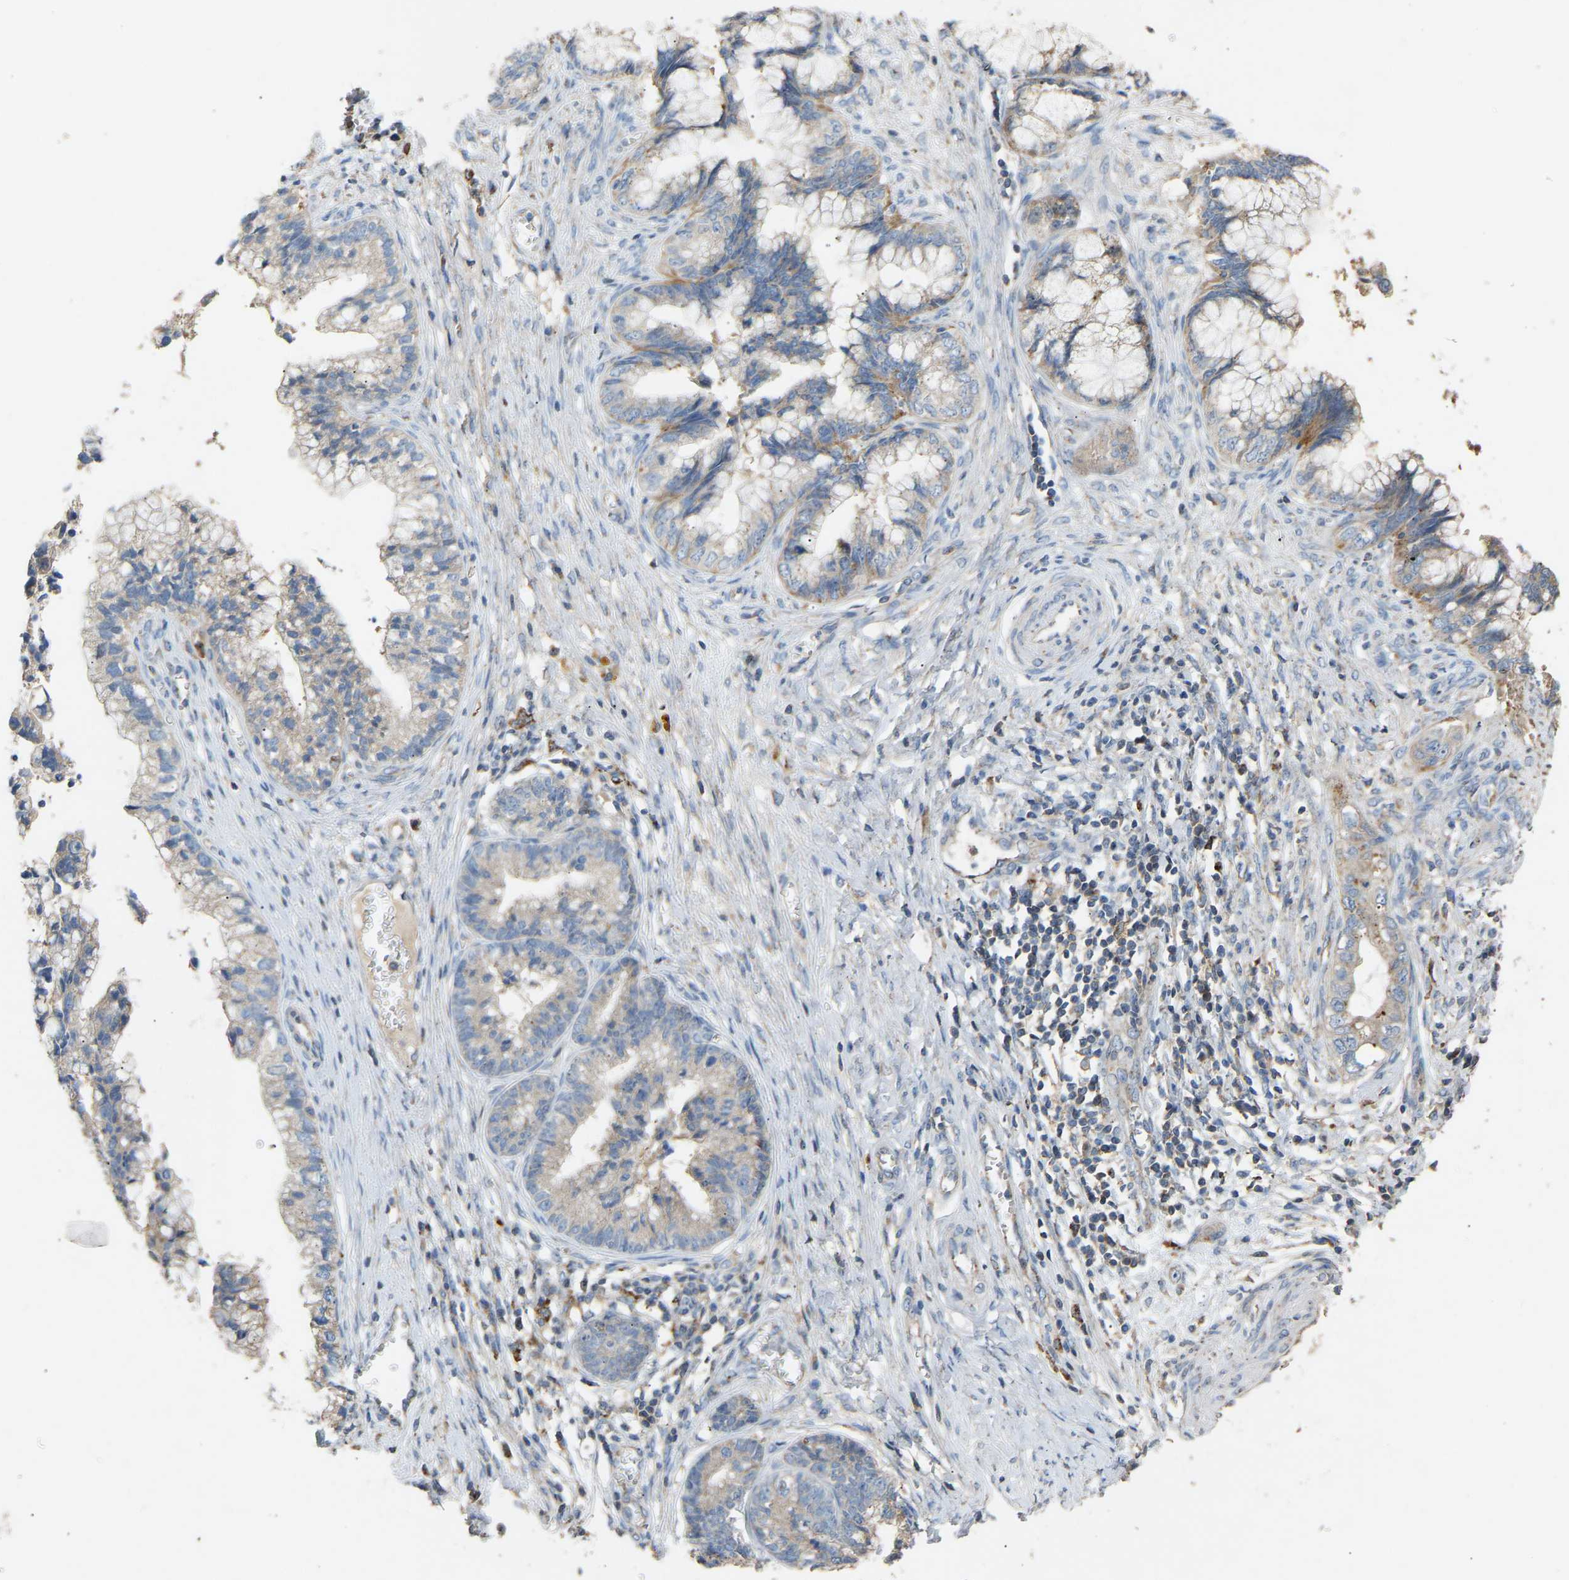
{"staining": {"intensity": "weak", "quantity": "<25%", "location": "cytoplasmic/membranous"}, "tissue": "cervical cancer", "cell_type": "Tumor cells", "image_type": "cancer", "snomed": [{"axis": "morphology", "description": "Adenocarcinoma, NOS"}, {"axis": "topography", "description": "Cervix"}], "caption": "High magnification brightfield microscopy of cervical adenocarcinoma stained with DAB (3,3'-diaminobenzidine) (brown) and counterstained with hematoxylin (blue): tumor cells show no significant expression.", "gene": "RGP1", "patient": {"sex": "female", "age": 44}}